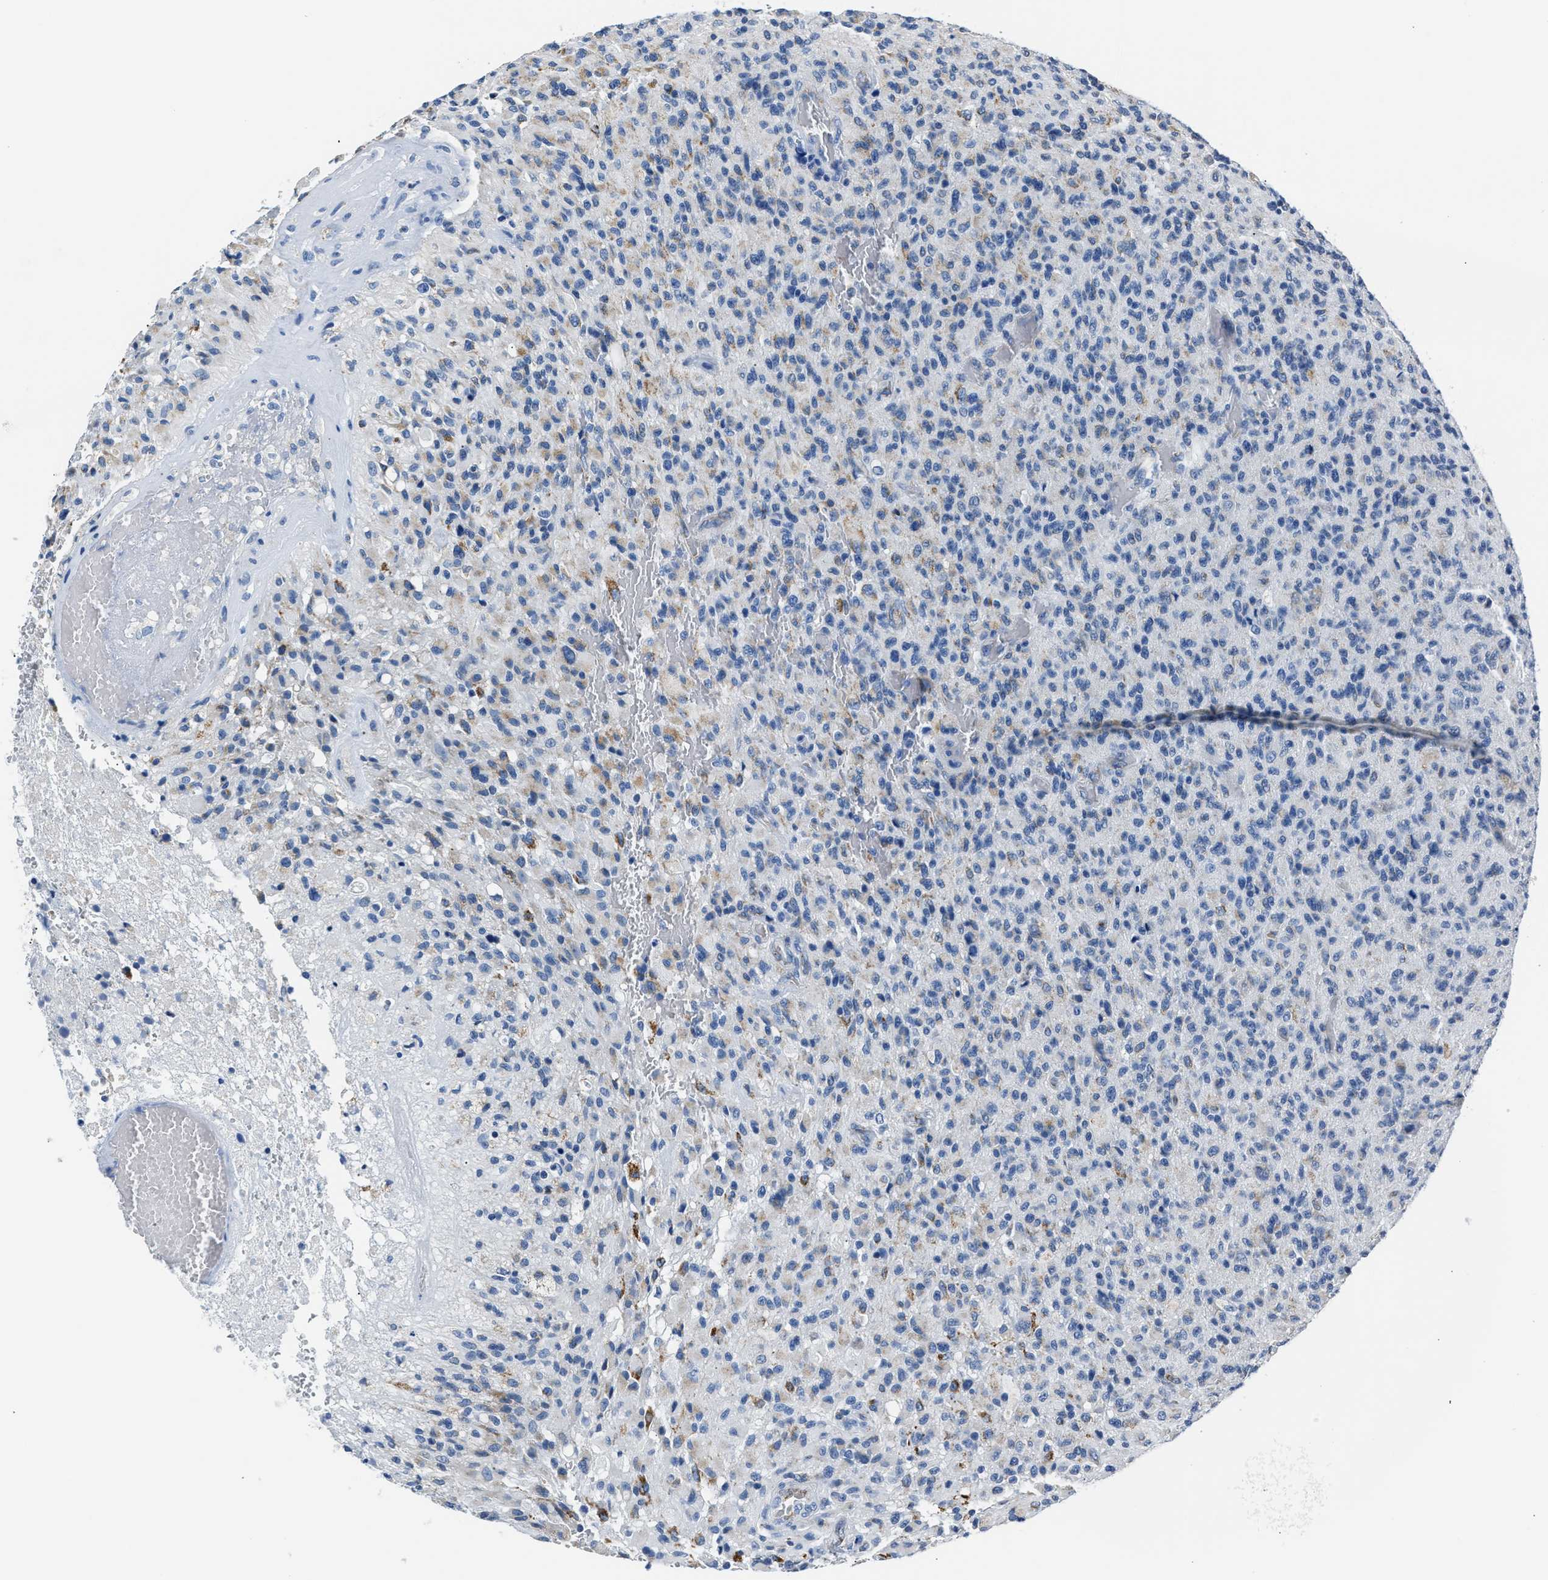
{"staining": {"intensity": "moderate", "quantity": "<25%", "location": "cytoplasmic/membranous"}, "tissue": "glioma", "cell_type": "Tumor cells", "image_type": "cancer", "snomed": [{"axis": "morphology", "description": "Glioma, malignant, High grade"}, {"axis": "topography", "description": "Brain"}], "caption": "This is an image of IHC staining of high-grade glioma (malignant), which shows moderate positivity in the cytoplasmic/membranous of tumor cells.", "gene": "AMACR", "patient": {"sex": "male", "age": 71}}